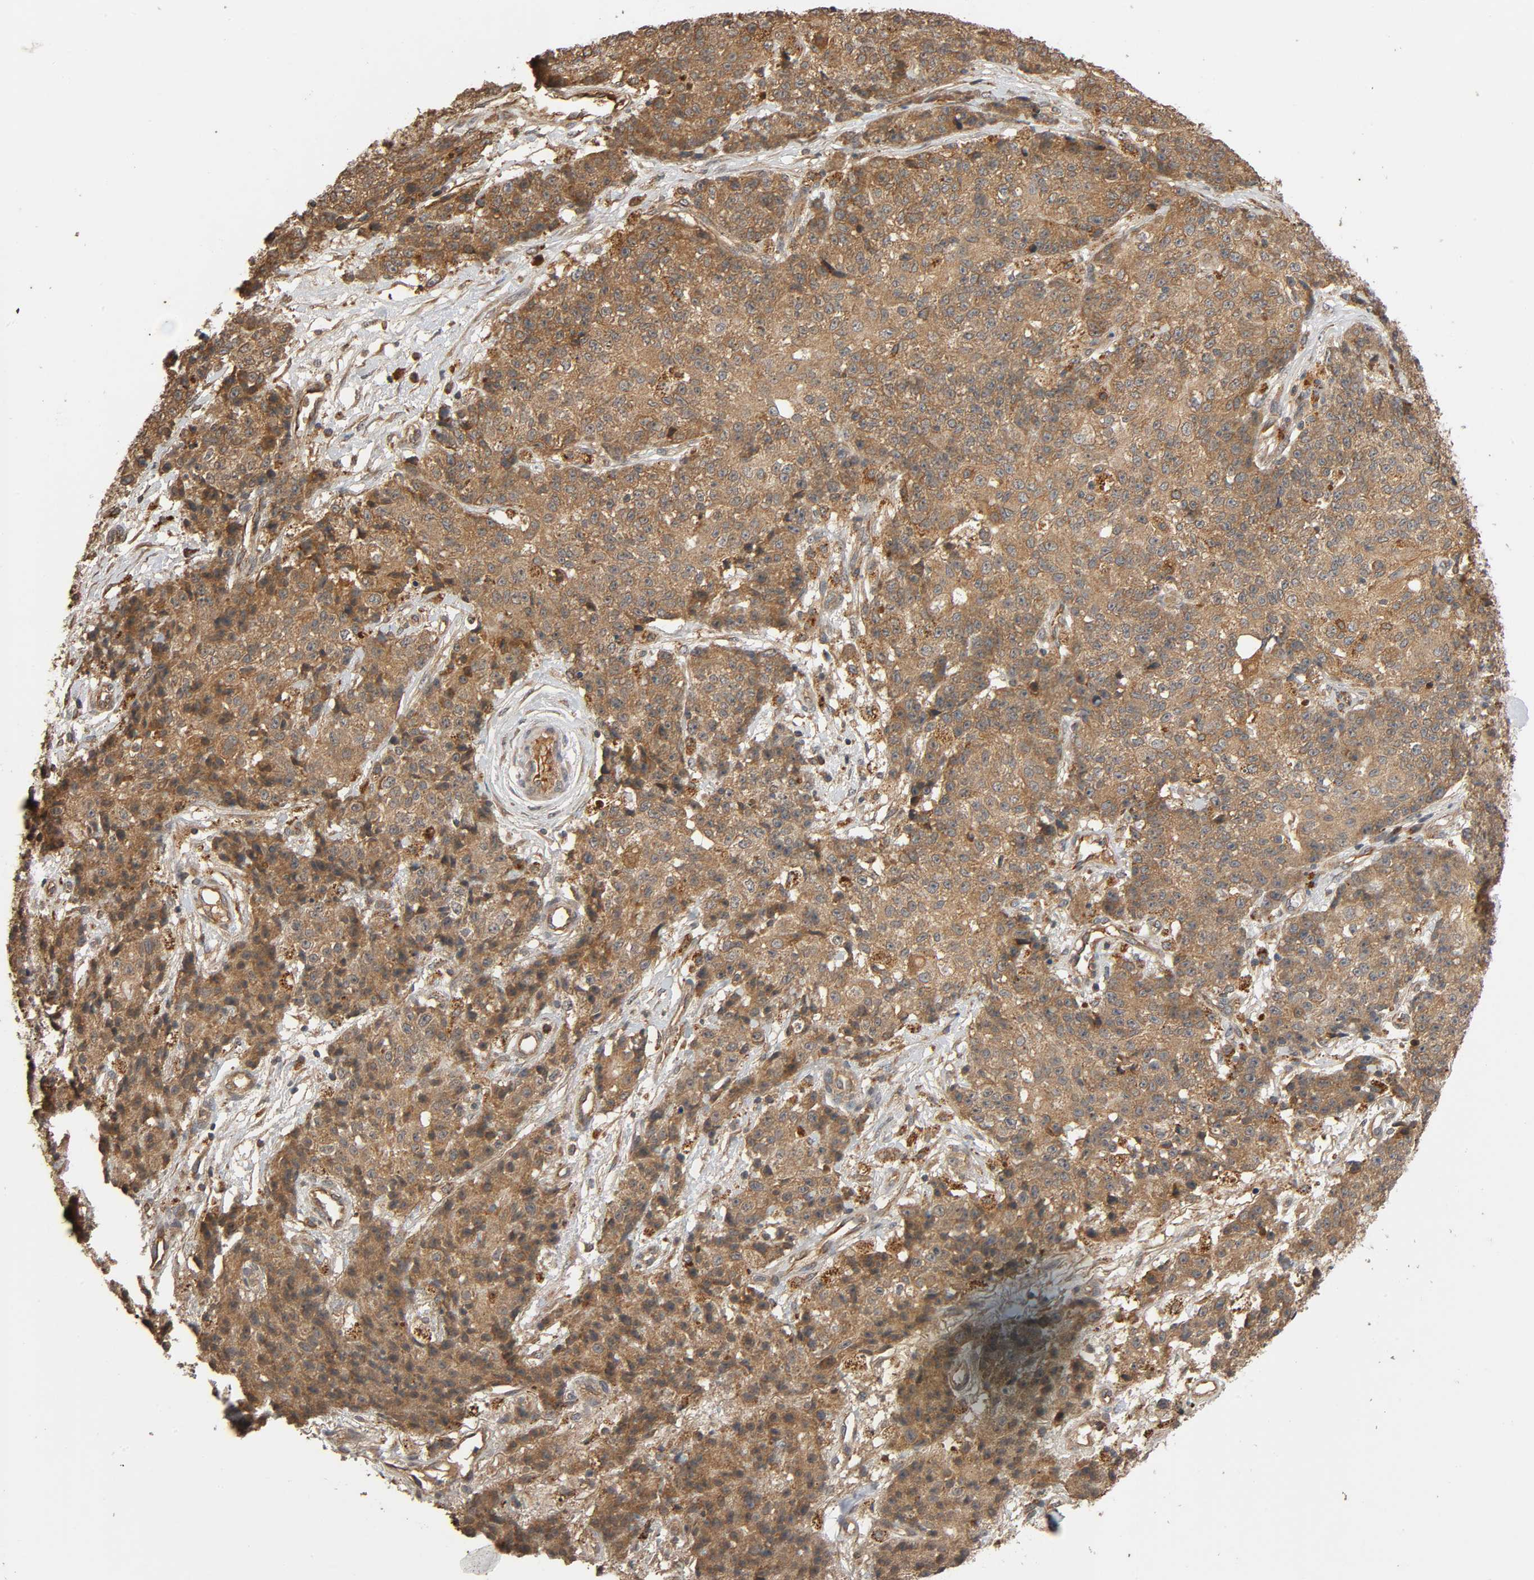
{"staining": {"intensity": "moderate", "quantity": ">75%", "location": "cytoplasmic/membranous"}, "tissue": "ovarian cancer", "cell_type": "Tumor cells", "image_type": "cancer", "snomed": [{"axis": "morphology", "description": "Carcinoma, endometroid"}, {"axis": "topography", "description": "Ovary"}], "caption": "Ovarian endometroid carcinoma stained with a protein marker shows moderate staining in tumor cells.", "gene": "MAP3K8", "patient": {"sex": "female", "age": 42}}